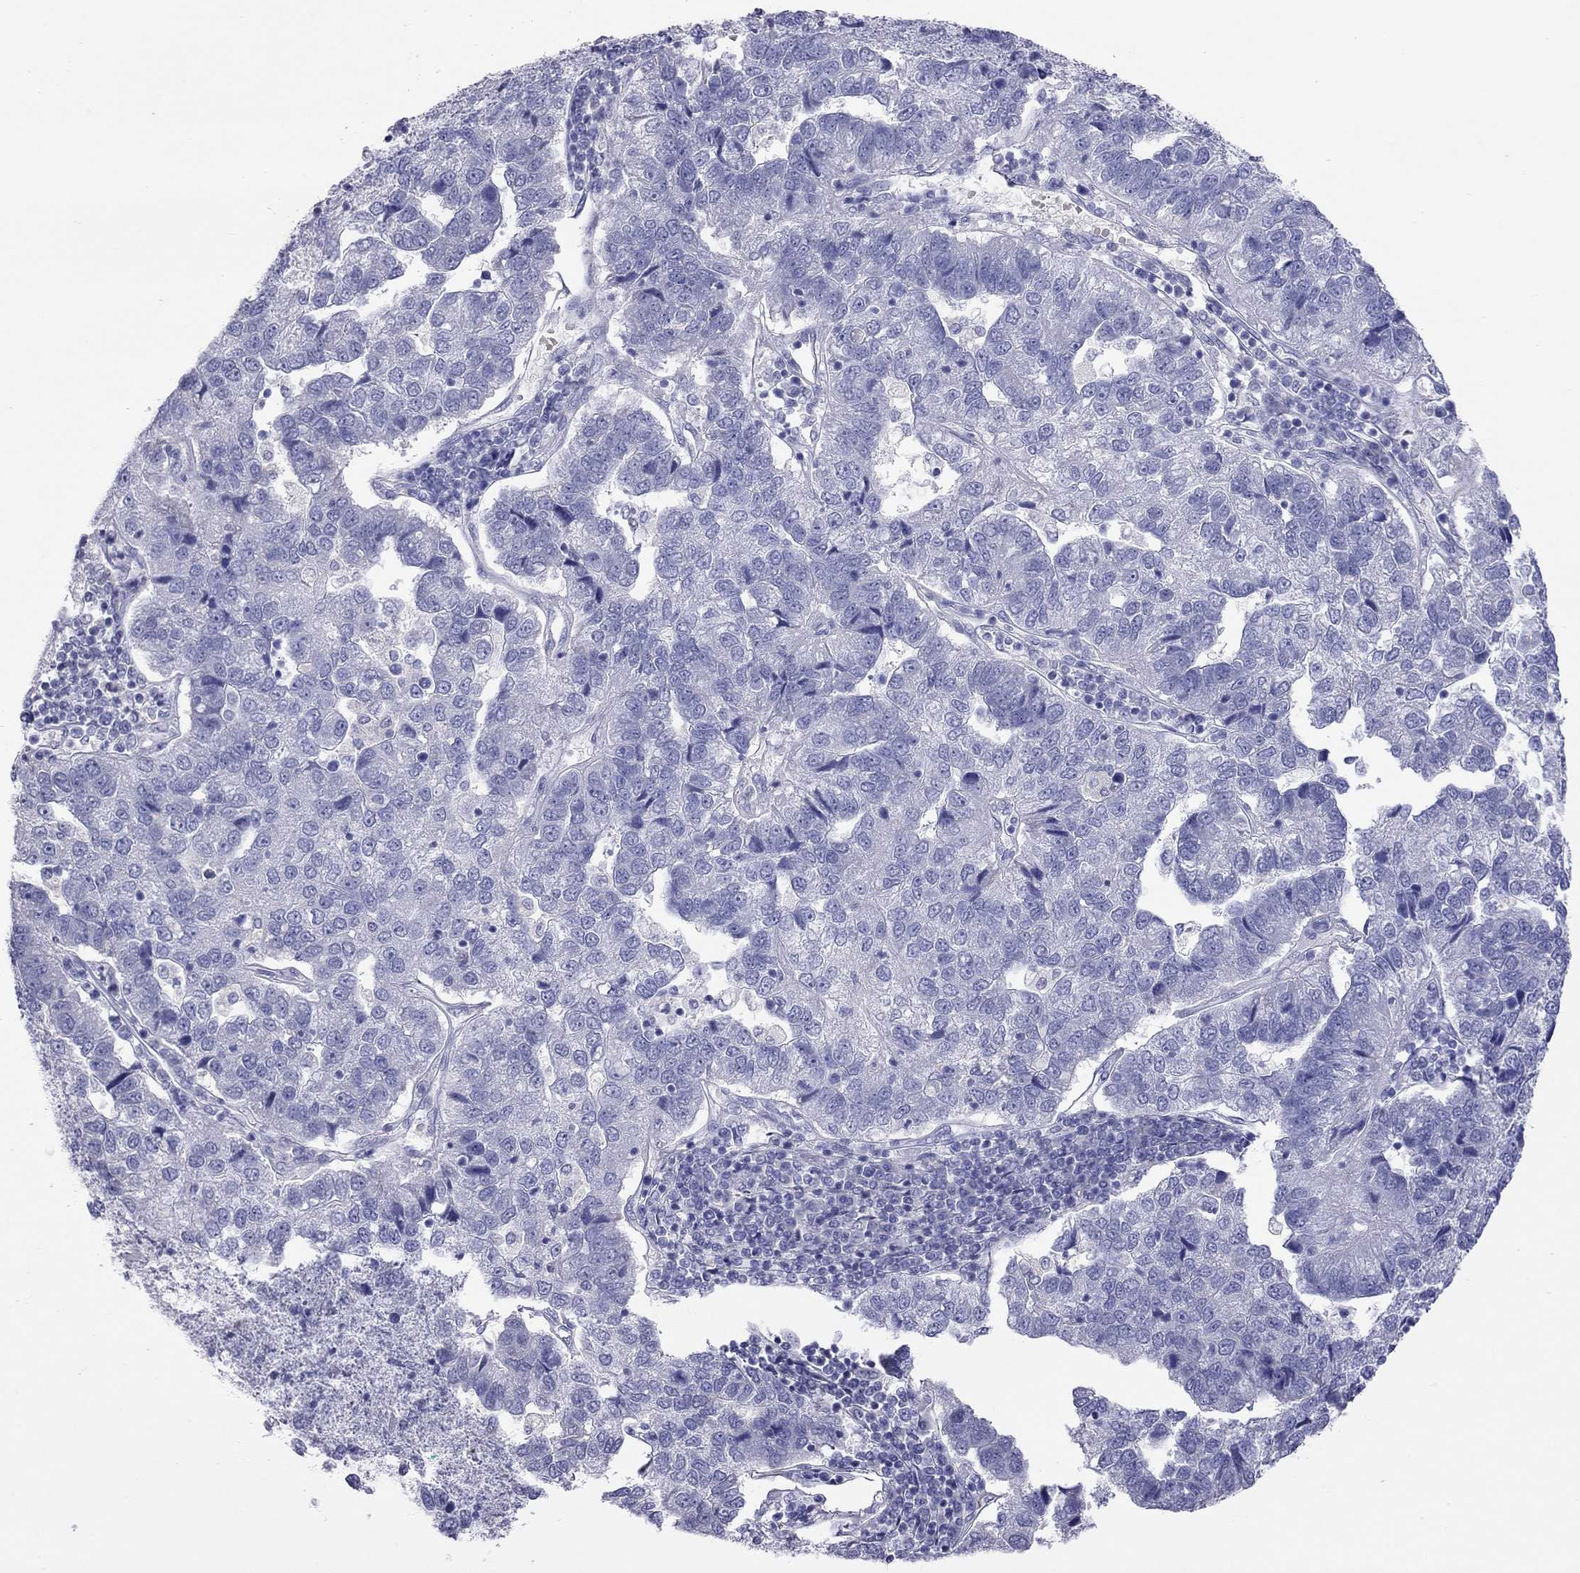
{"staining": {"intensity": "negative", "quantity": "none", "location": "none"}, "tissue": "pancreatic cancer", "cell_type": "Tumor cells", "image_type": "cancer", "snomed": [{"axis": "morphology", "description": "Adenocarcinoma, NOS"}, {"axis": "topography", "description": "Pancreas"}], "caption": "The photomicrograph reveals no significant positivity in tumor cells of pancreatic adenocarcinoma.", "gene": "MUC16", "patient": {"sex": "female", "age": 61}}